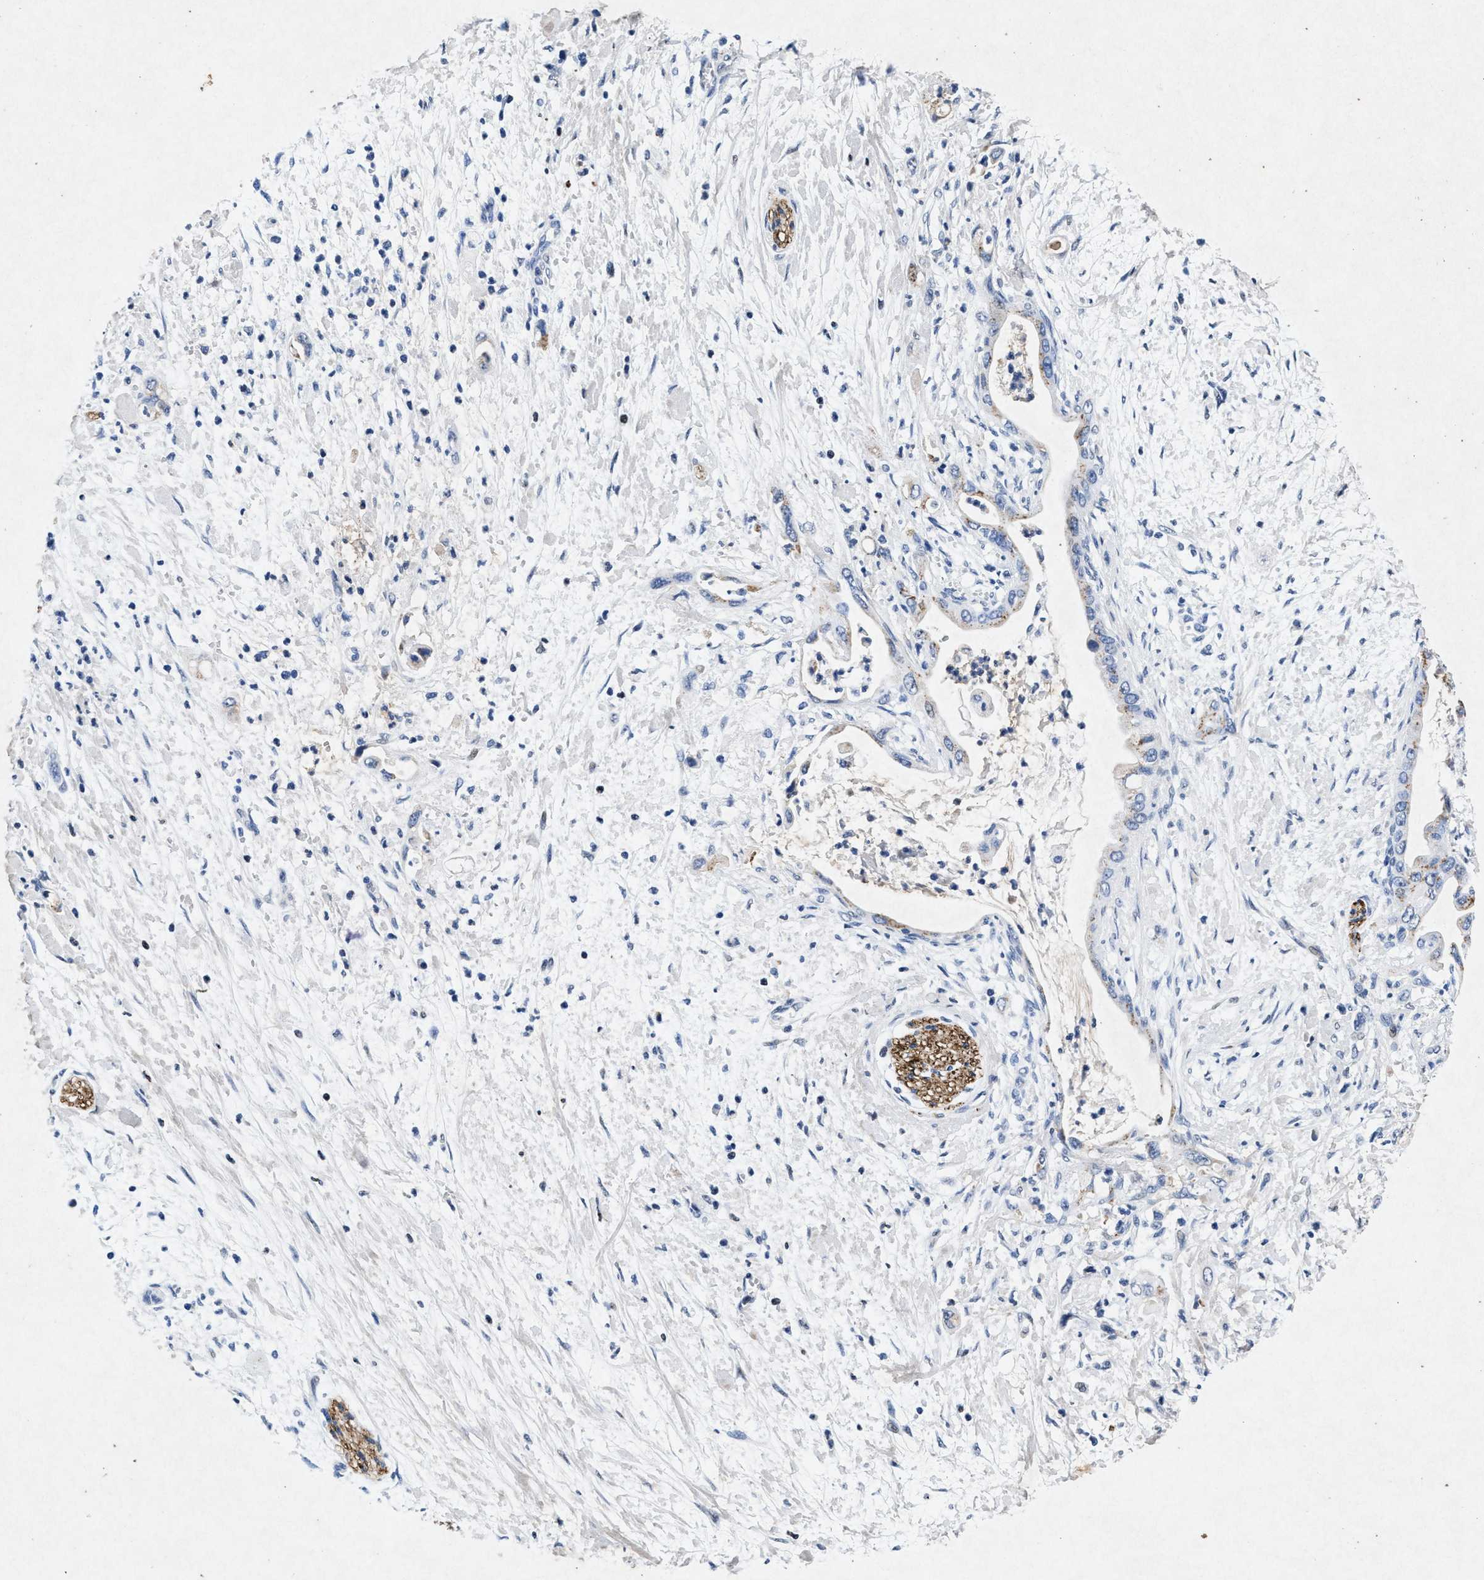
{"staining": {"intensity": "negative", "quantity": "none", "location": "none"}, "tissue": "pancreatic cancer", "cell_type": "Tumor cells", "image_type": "cancer", "snomed": [{"axis": "morphology", "description": "Adenocarcinoma, NOS"}, {"axis": "topography", "description": "Pancreas"}], "caption": "Tumor cells show no significant staining in pancreatic cancer (adenocarcinoma).", "gene": "MAP6", "patient": {"sex": "male", "age": 55}}